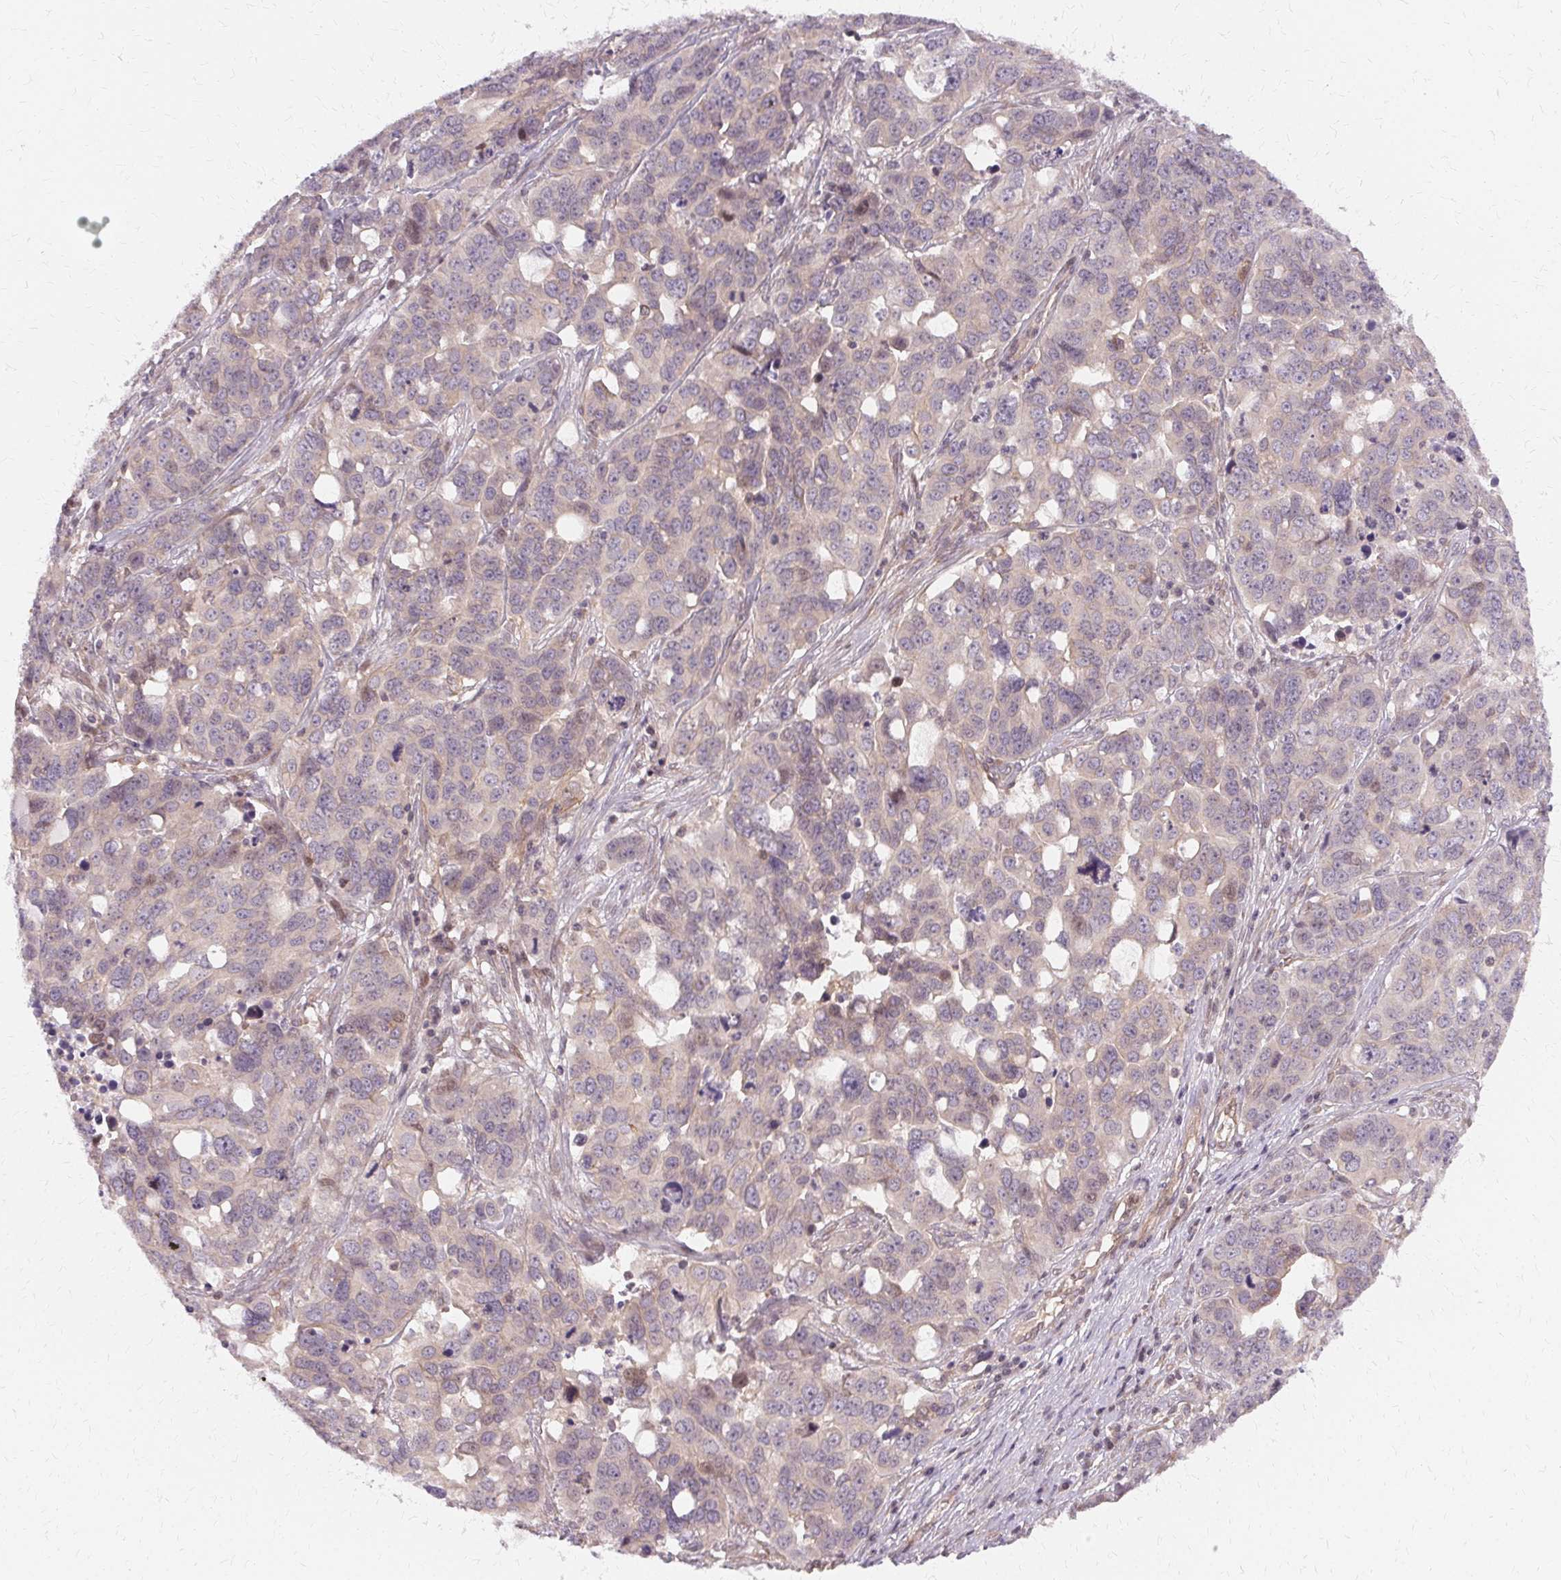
{"staining": {"intensity": "negative", "quantity": "none", "location": "none"}, "tissue": "ovarian cancer", "cell_type": "Tumor cells", "image_type": "cancer", "snomed": [{"axis": "morphology", "description": "Carcinoma, endometroid"}, {"axis": "topography", "description": "Ovary"}], "caption": "This is a histopathology image of IHC staining of ovarian cancer (endometroid carcinoma), which shows no positivity in tumor cells. (DAB immunohistochemistry (IHC), high magnification).", "gene": "USP8", "patient": {"sex": "female", "age": 78}}